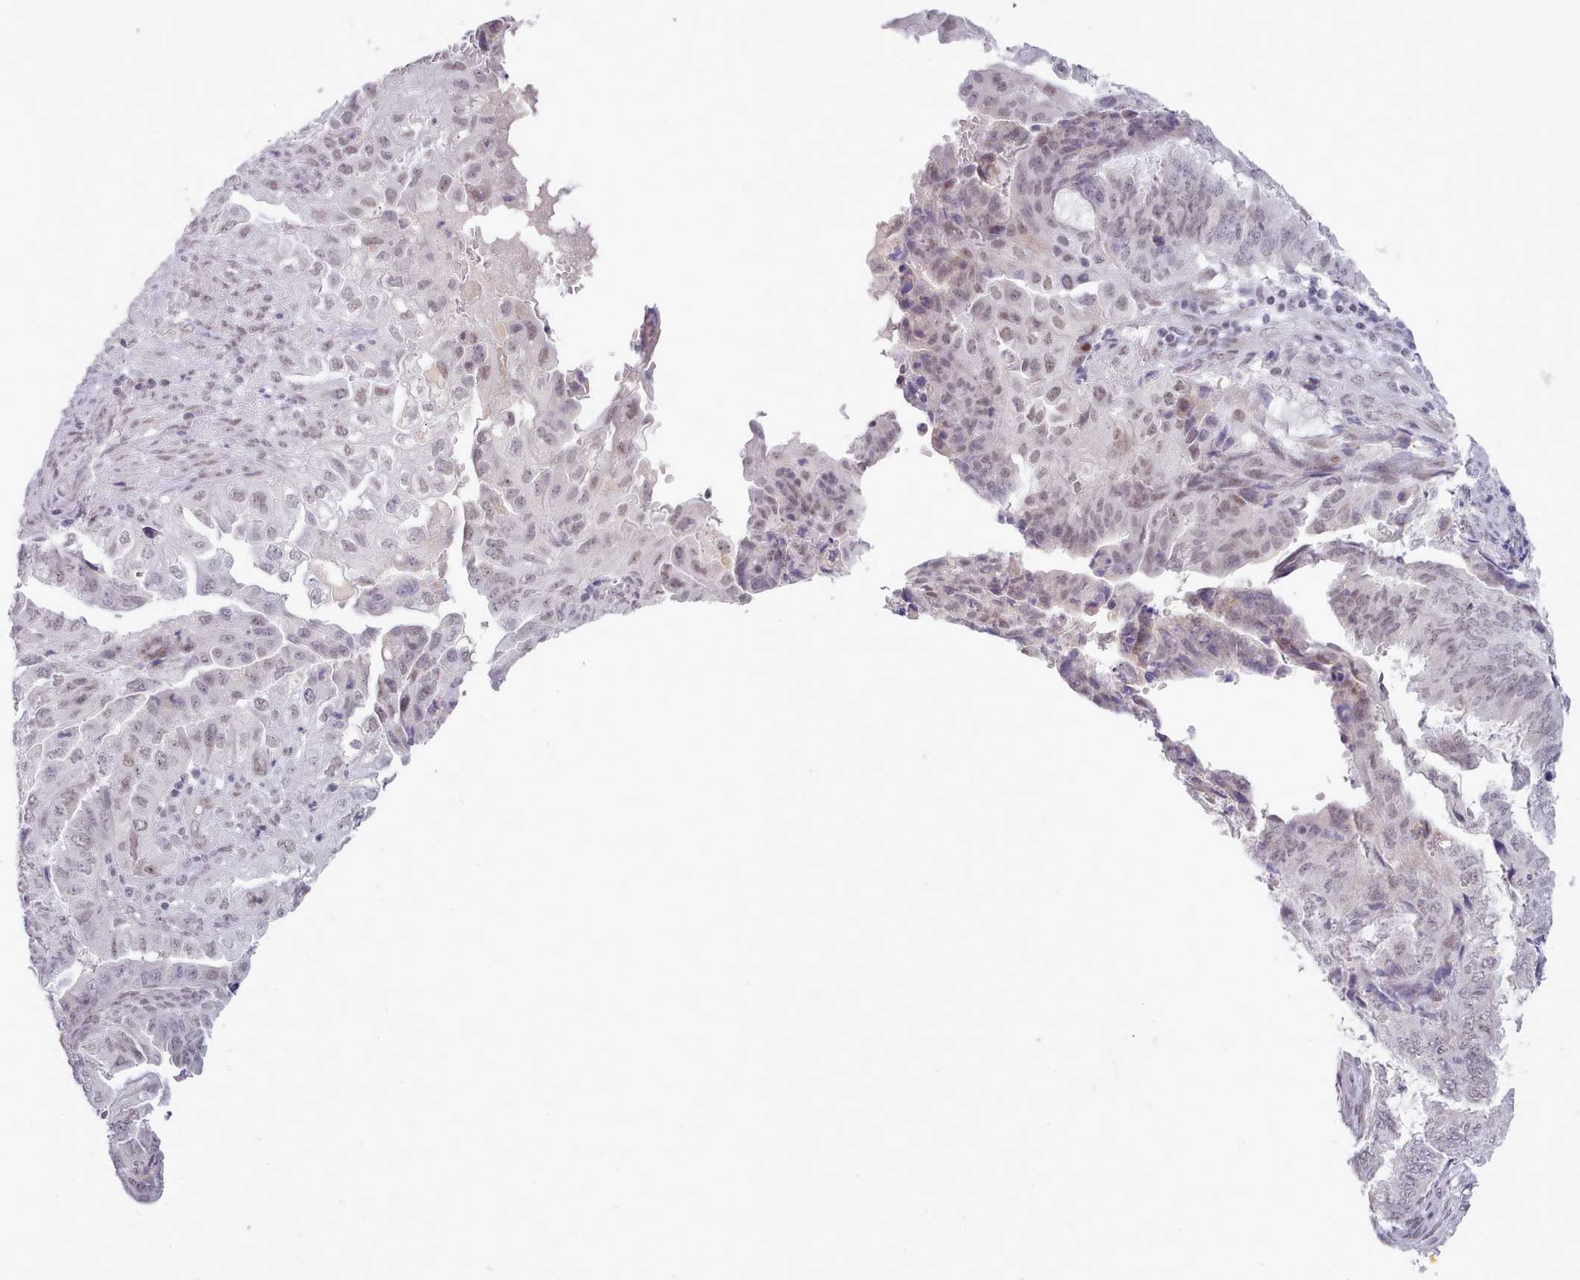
{"staining": {"intensity": "weak", "quantity": "<25%", "location": "nuclear"}, "tissue": "endometrial cancer", "cell_type": "Tumor cells", "image_type": "cancer", "snomed": [{"axis": "morphology", "description": "Adenocarcinoma, NOS"}, {"axis": "topography", "description": "Endometrium"}], "caption": "IHC micrograph of human adenocarcinoma (endometrial) stained for a protein (brown), which displays no positivity in tumor cells. (IHC, brightfield microscopy, high magnification).", "gene": "RFX1", "patient": {"sex": "female", "age": 51}}